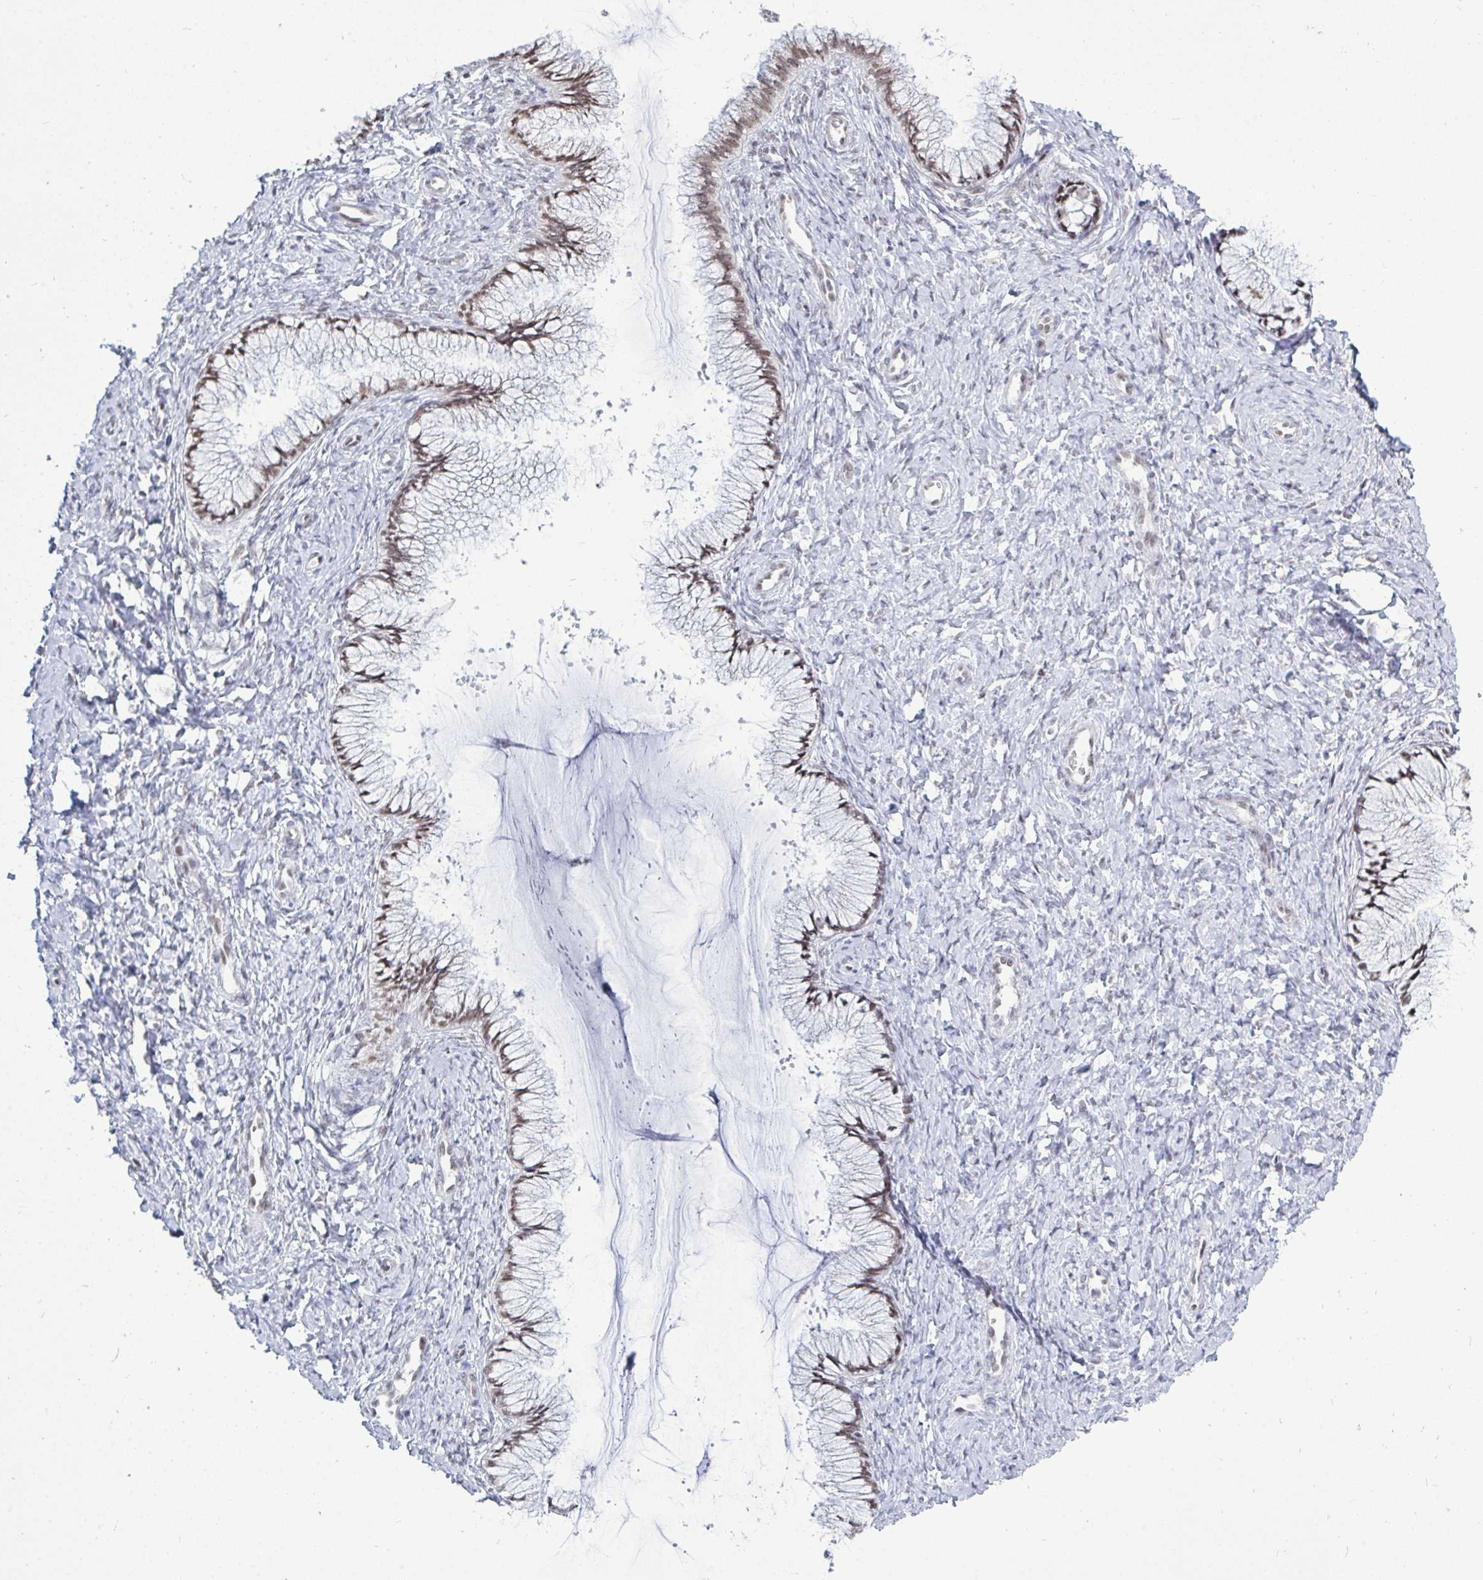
{"staining": {"intensity": "weak", "quantity": "25%-75%", "location": "nuclear"}, "tissue": "cervix", "cell_type": "Glandular cells", "image_type": "normal", "snomed": [{"axis": "morphology", "description": "Normal tissue, NOS"}, {"axis": "topography", "description": "Cervix"}], "caption": "The histopathology image shows staining of normal cervix, revealing weak nuclear protein expression (brown color) within glandular cells. The protein of interest is stained brown, and the nuclei are stained in blue (DAB (3,3'-diaminobenzidine) IHC with brightfield microscopy, high magnification).", "gene": "TRIP12", "patient": {"sex": "female", "age": 37}}